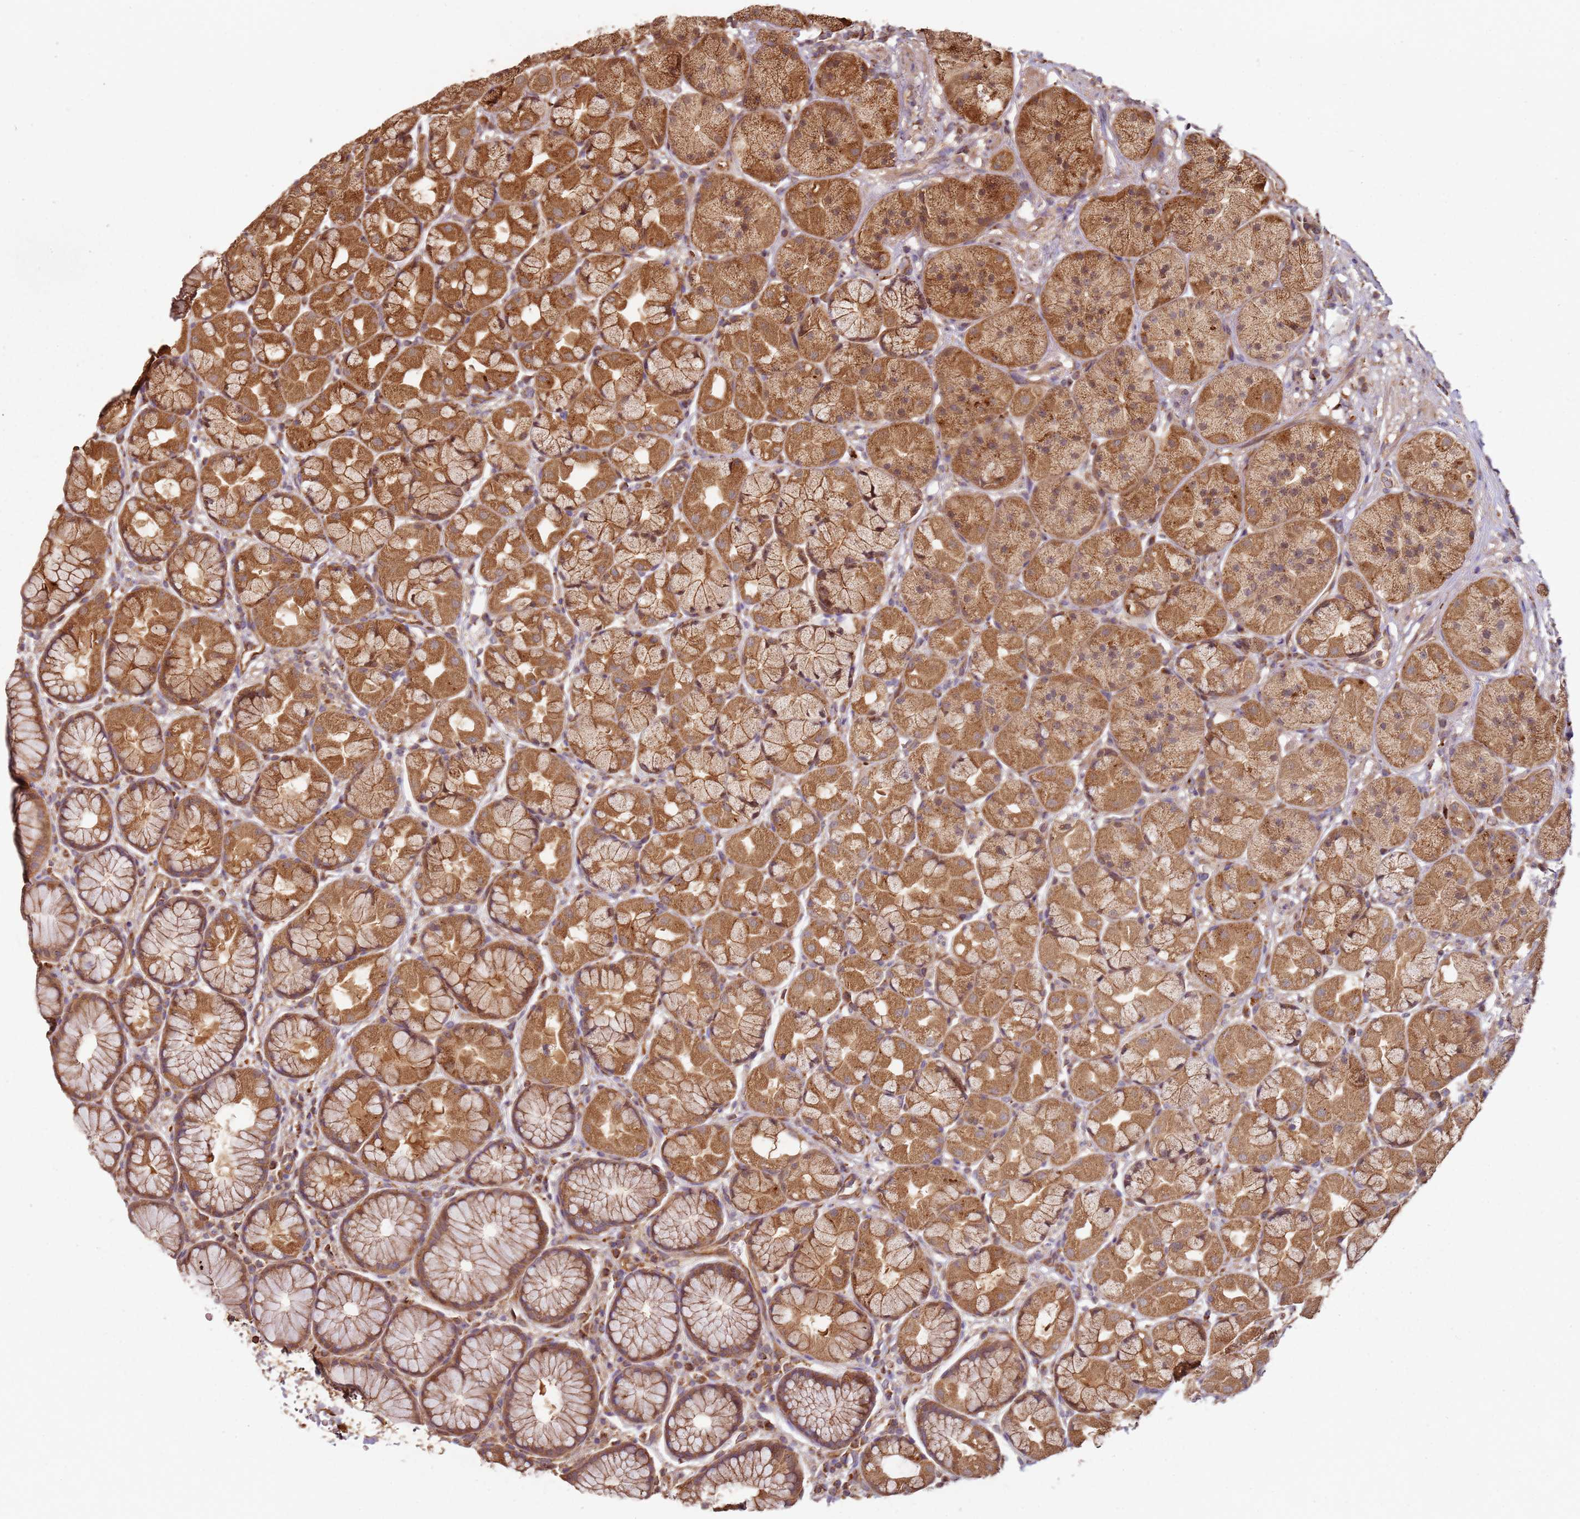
{"staining": {"intensity": "strong", "quantity": ">75%", "location": "cytoplasmic/membranous"}, "tissue": "stomach", "cell_type": "Glandular cells", "image_type": "normal", "snomed": [{"axis": "morphology", "description": "Normal tissue, NOS"}, {"axis": "topography", "description": "Stomach"}], "caption": "A high amount of strong cytoplasmic/membranous staining is seen in about >75% of glandular cells in unremarkable stomach.", "gene": "SCGB2B2", "patient": {"sex": "male", "age": 57}}